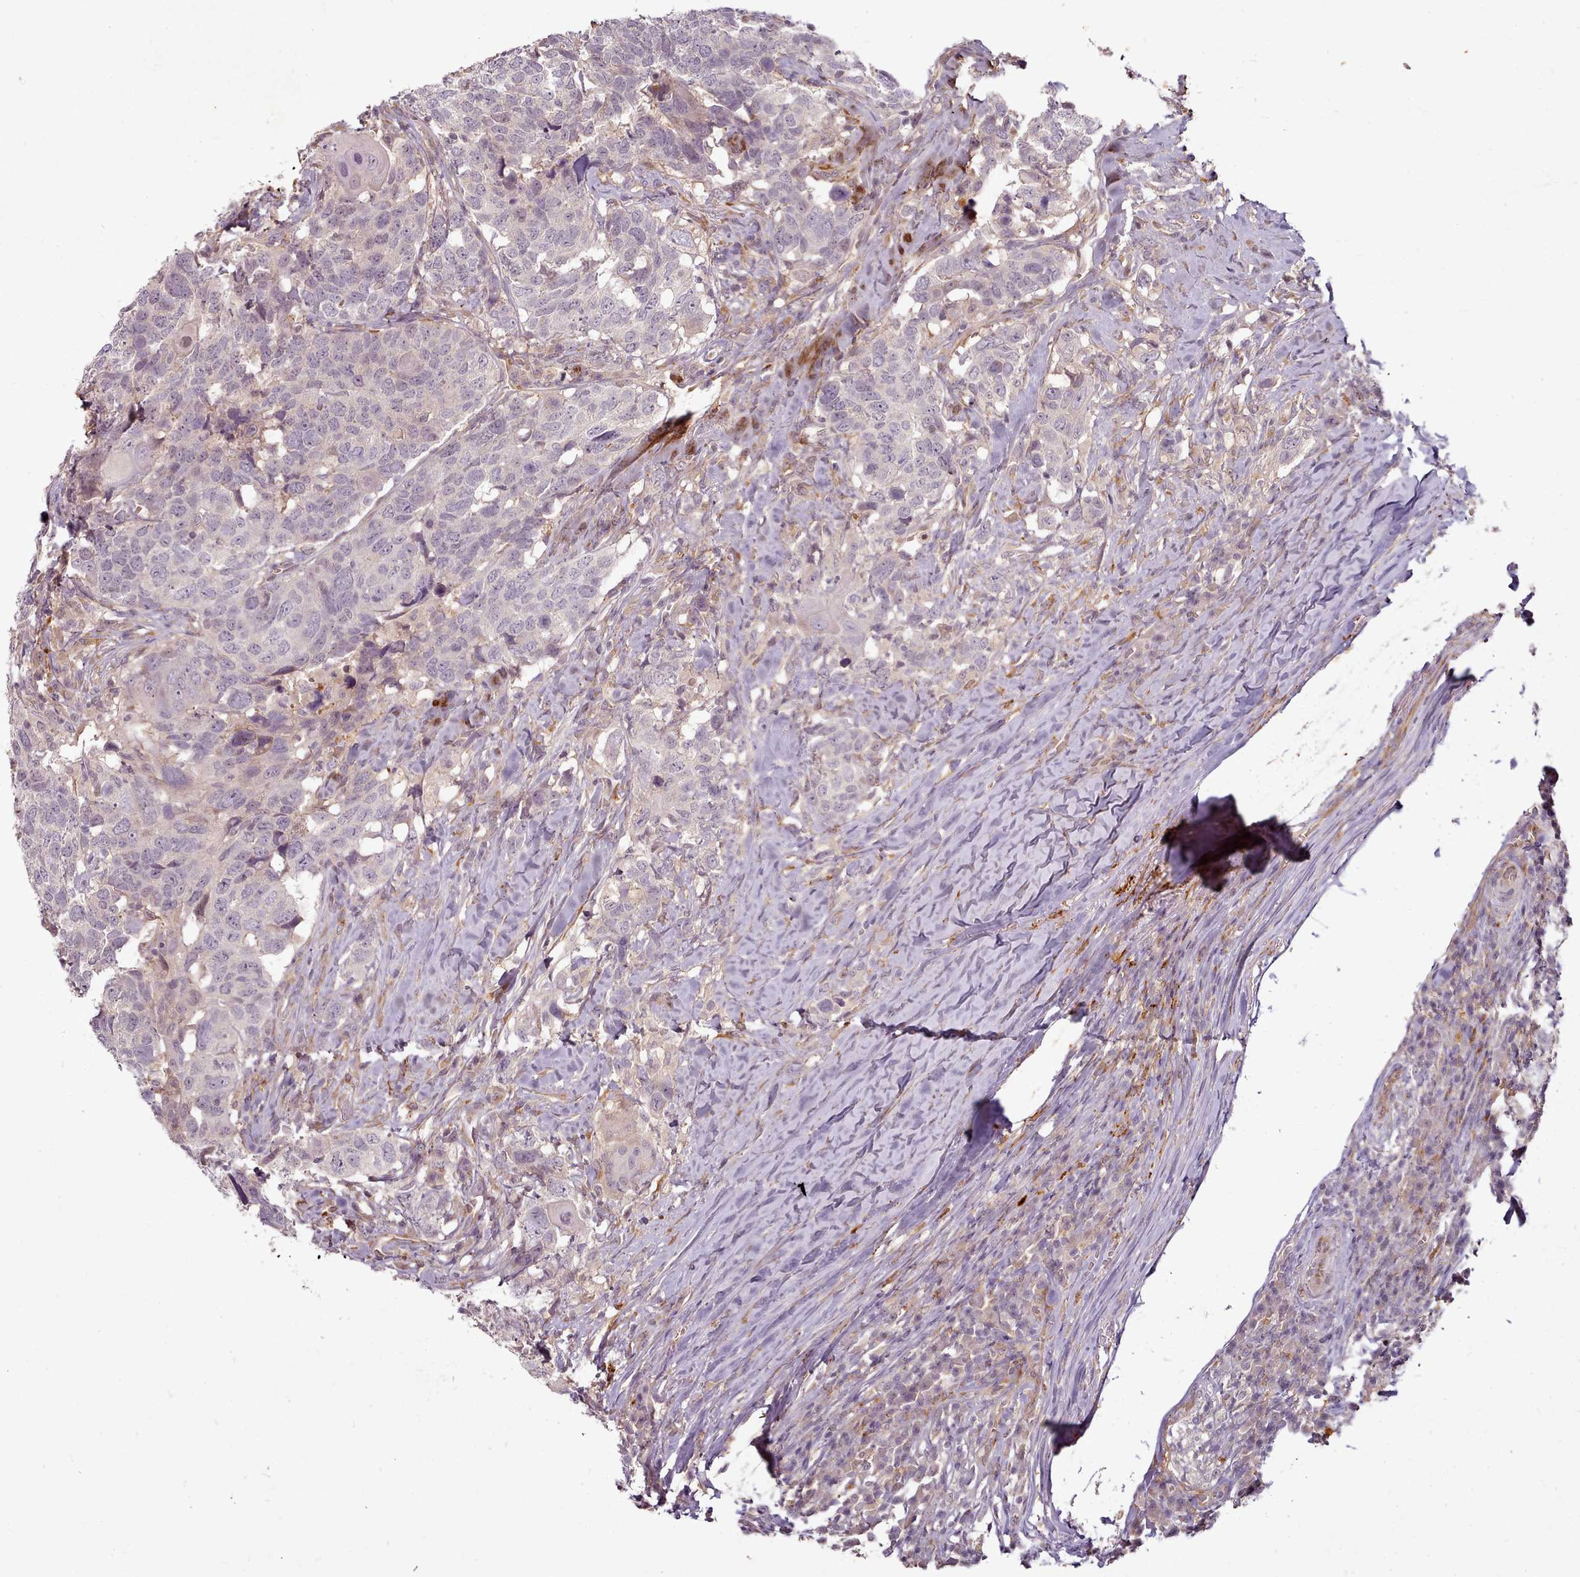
{"staining": {"intensity": "weak", "quantity": "<25%", "location": "nuclear"}, "tissue": "head and neck cancer", "cell_type": "Tumor cells", "image_type": "cancer", "snomed": [{"axis": "morphology", "description": "Normal tissue, NOS"}, {"axis": "morphology", "description": "Squamous cell carcinoma, NOS"}, {"axis": "topography", "description": "Skeletal muscle"}, {"axis": "topography", "description": "Vascular tissue"}, {"axis": "topography", "description": "Peripheral nerve tissue"}, {"axis": "topography", "description": "Head-Neck"}], "caption": "Tumor cells show no significant protein expression in head and neck cancer.", "gene": "C1QTNF5", "patient": {"sex": "male", "age": 66}}